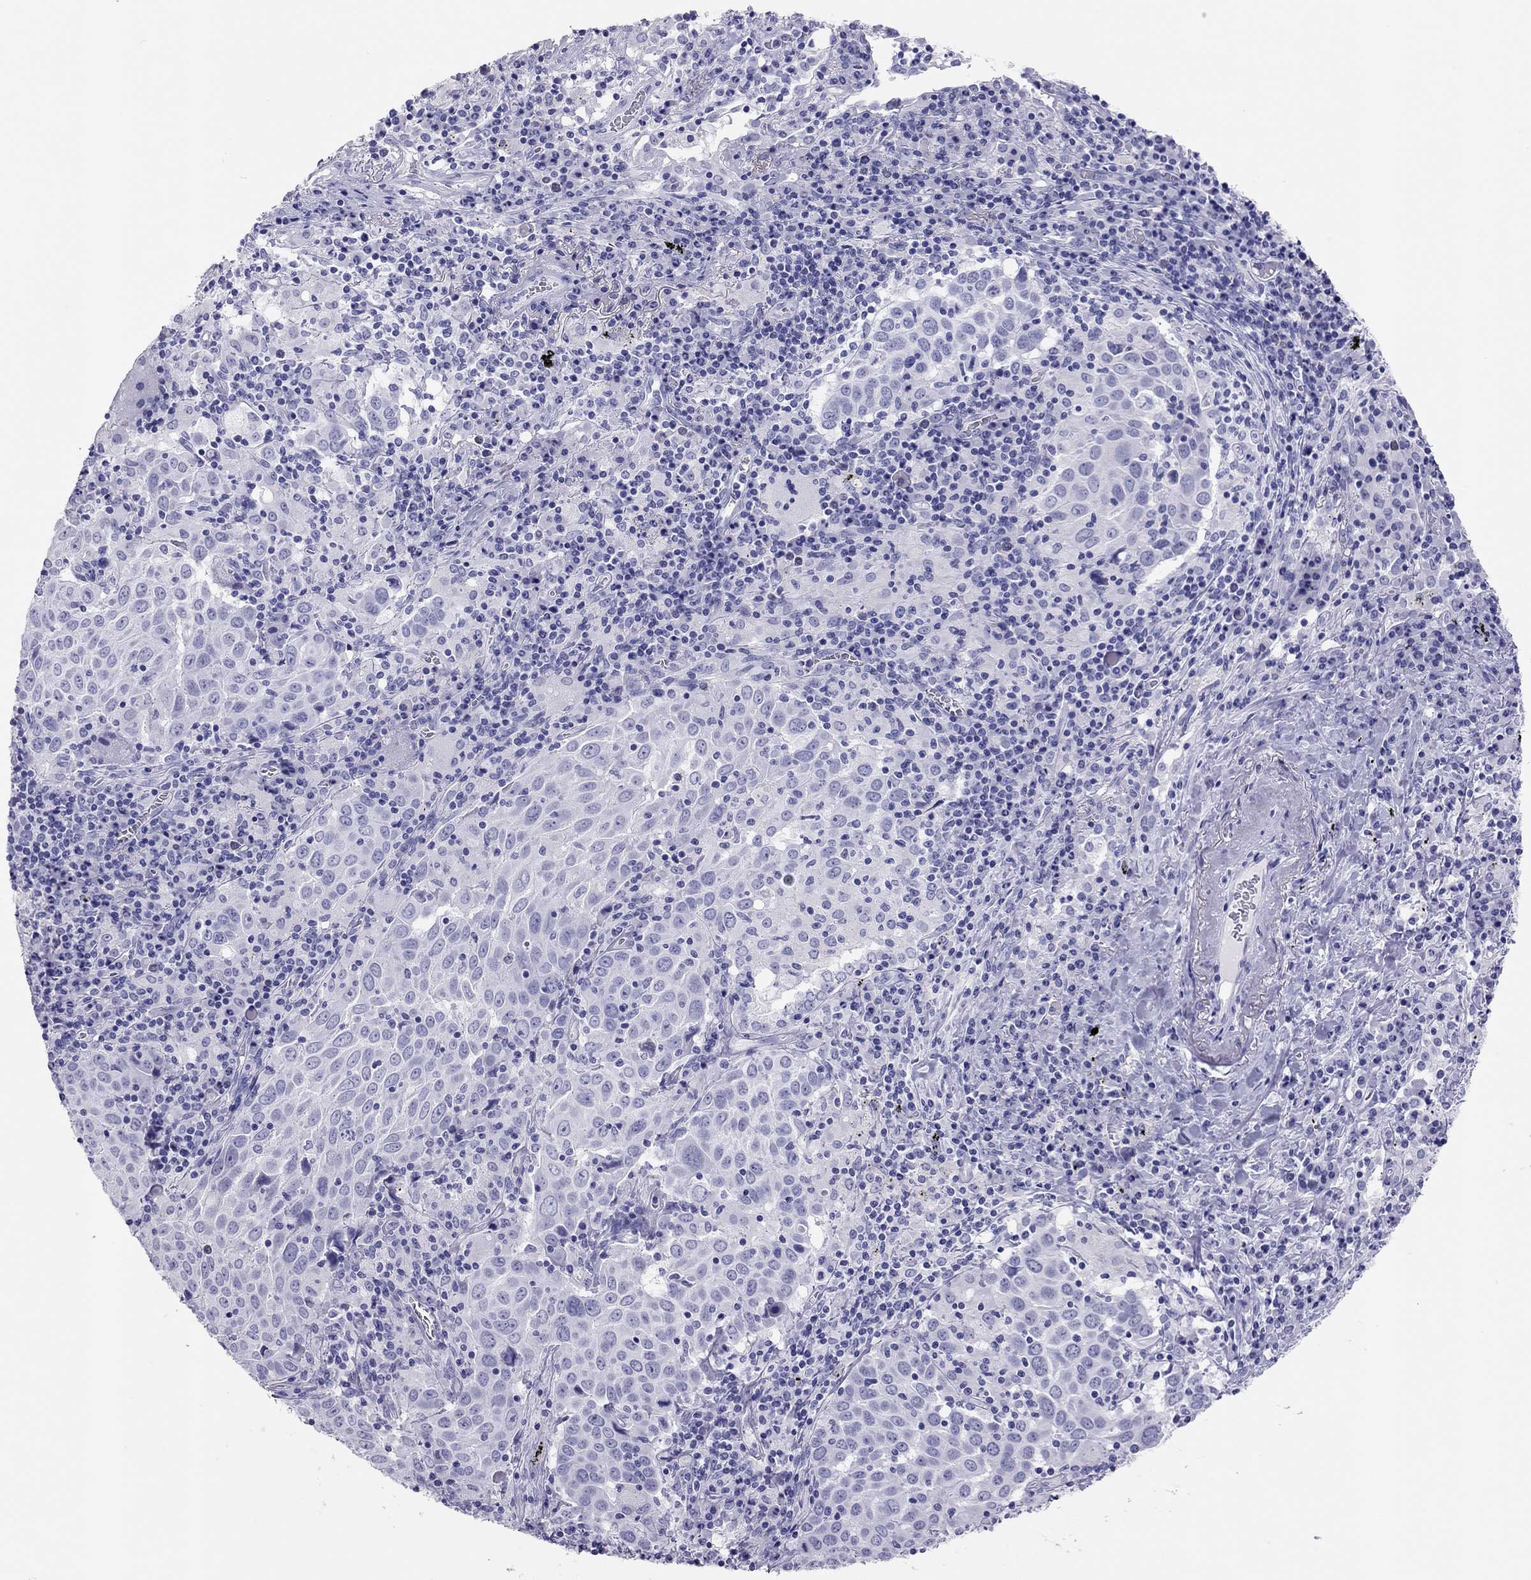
{"staining": {"intensity": "negative", "quantity": "none", "location": "none"}, "tissue": "lung cancer", "cell_type": "Tumor cells", "image_type": "cancer", "snomed": [{"axis": "morphology", "description": "Squamous cell carcinoma, NOS"}, {"axis": "topography", "description": "Lung"}], "caption": "High magnification brightfield microscopy of lung squamous cell carcinoma stained with DAB (3,3'-diaminobenzidine) (brown) and counterstained with hematoxylin (blue): tumor cells show no significant staining.", "gene": "TSHB", "patient": {"sex": "male", "age": 57}}